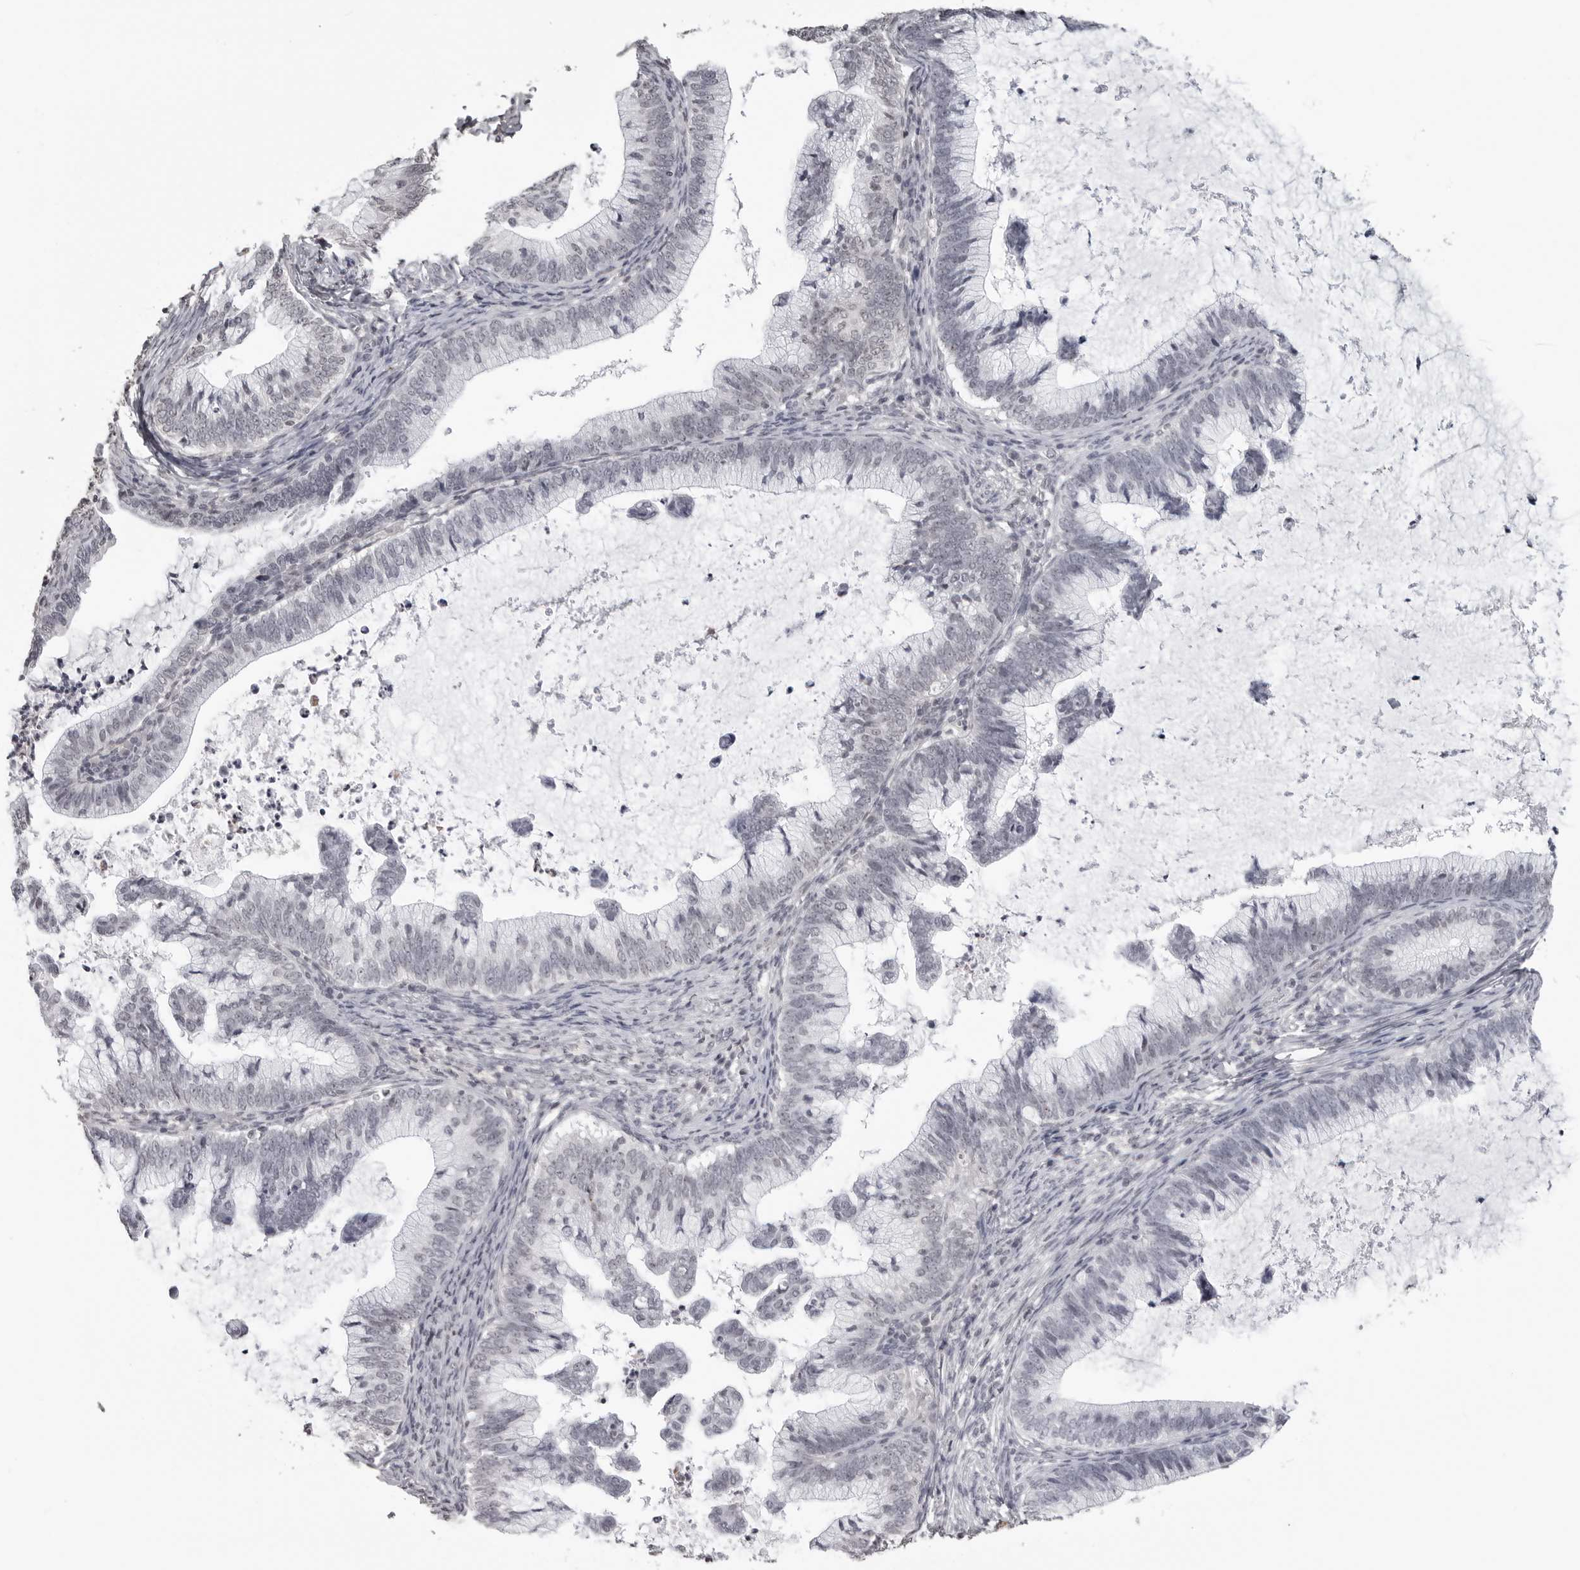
{"staining": {"intensity": "negative", "quantity": "none", "location": "none"}, "tissue": "cervical cancer", "cell_type": "Tumor cells", "image_type": "cancer", "snomed": [{"axis": "morphology", "description": "Adenocarcinoma, NOS"}, {"axis": "topography", "description": "Cervix"}], "caption": "Cervical cancer (adenocarcinoma) stained for a protein using IHC demonstrates no staining tumor cells.", "gene": "DDX54", "patient": {"sex": "female", "age": 36}}